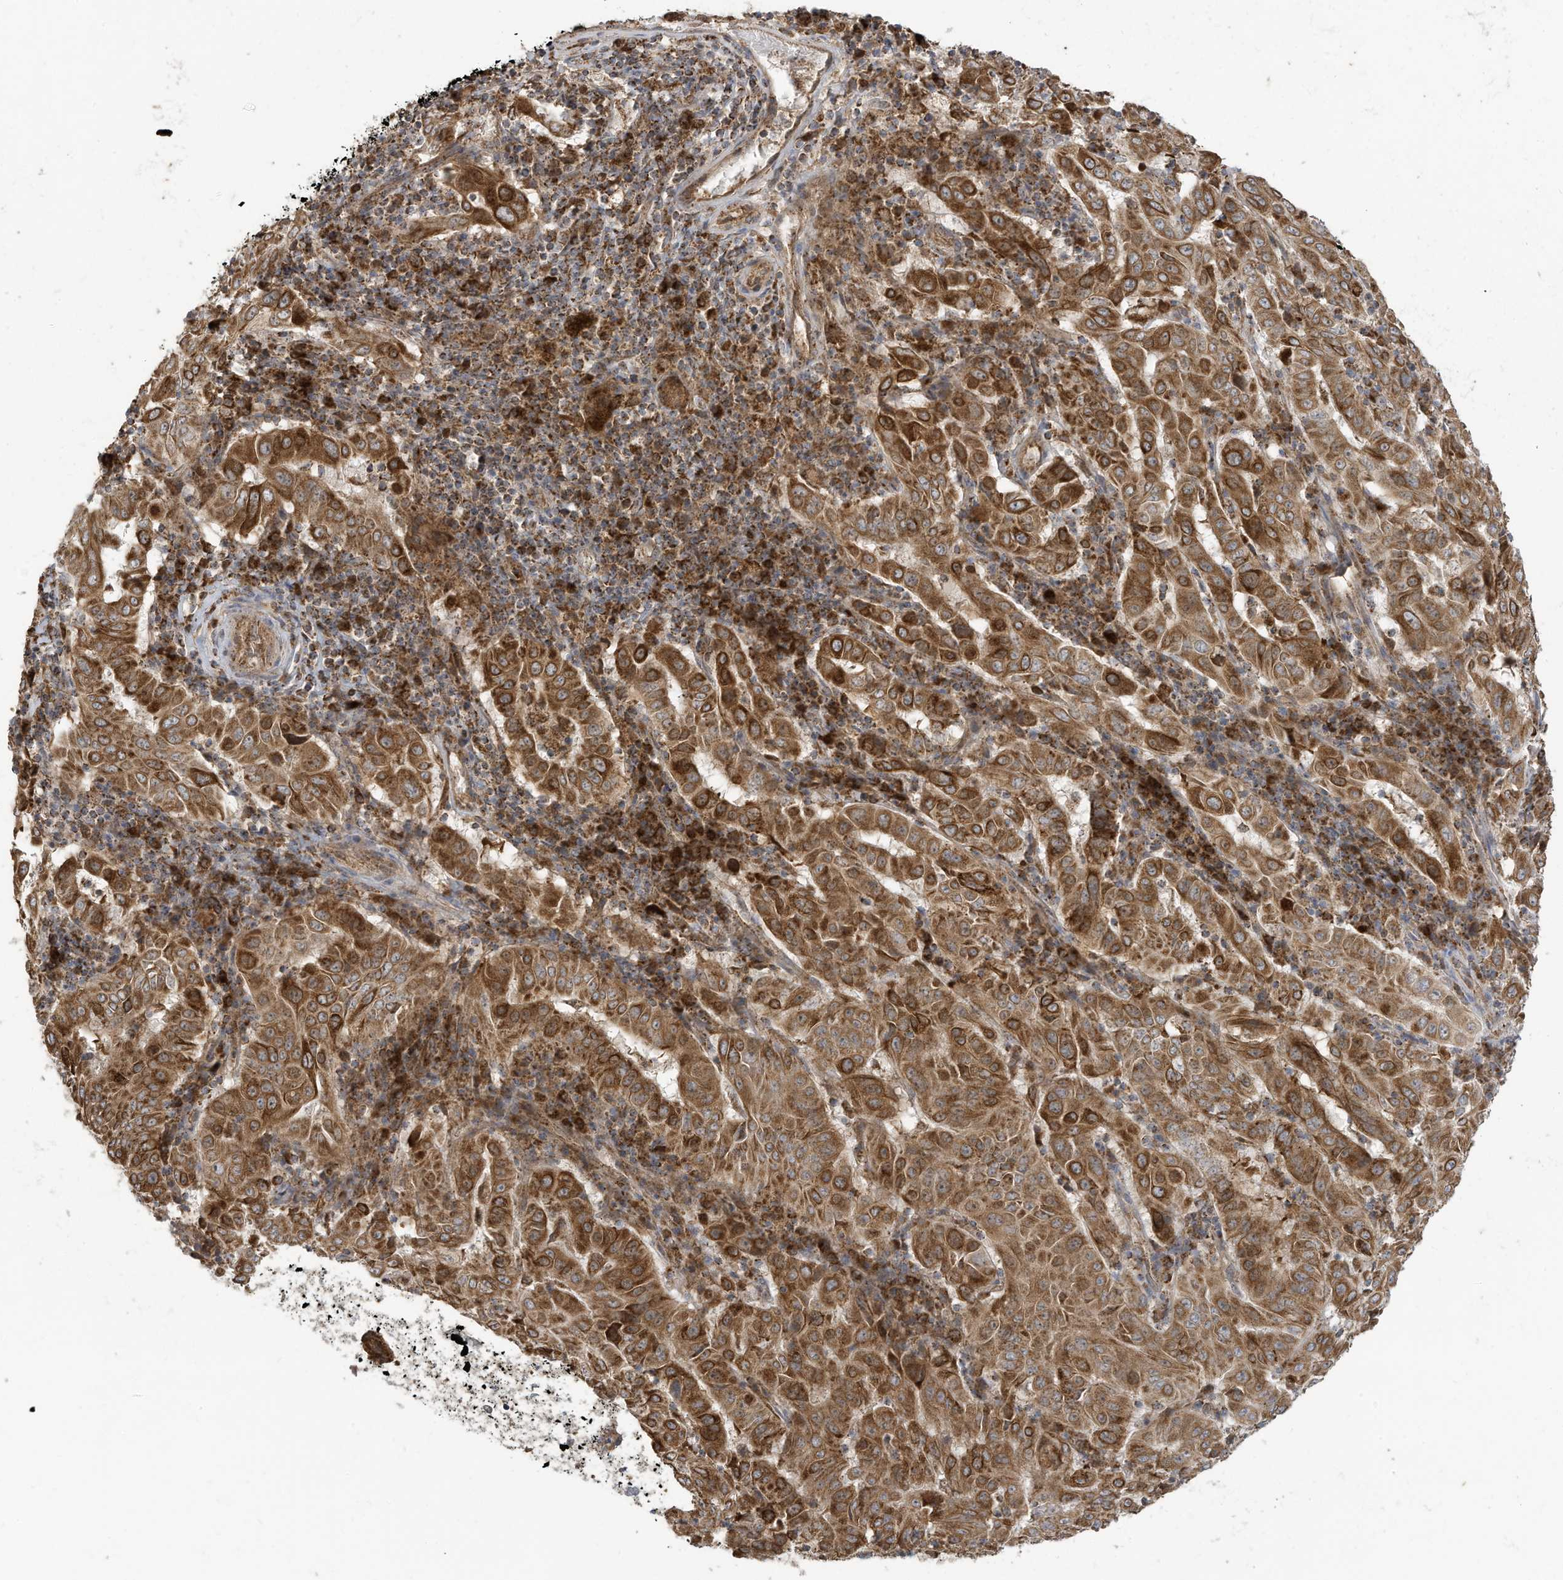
{"staining": {"intensity": "moderate", "quantity": ">75%", "location": "cytoplasmic/membranous"}, "tissue": "pancreatic cancer", "cell_type": "Tumor cells", "image_type": "cancer", "snomed": [{"axis": "morphology", "description": "Adenocarcinoma, NOS"}, {"axis": "topography", "description": "Pancreas"}], "caption": "This histopathology image reveals immunohistochemistry (IHC) staining of human pancreatic cancer, with medium moderate cytoplasmic/membranous staining in approximately >75% of tumor cells.", "gene": "C2orf74", "patient": {"sex": "male", "age": 63}}